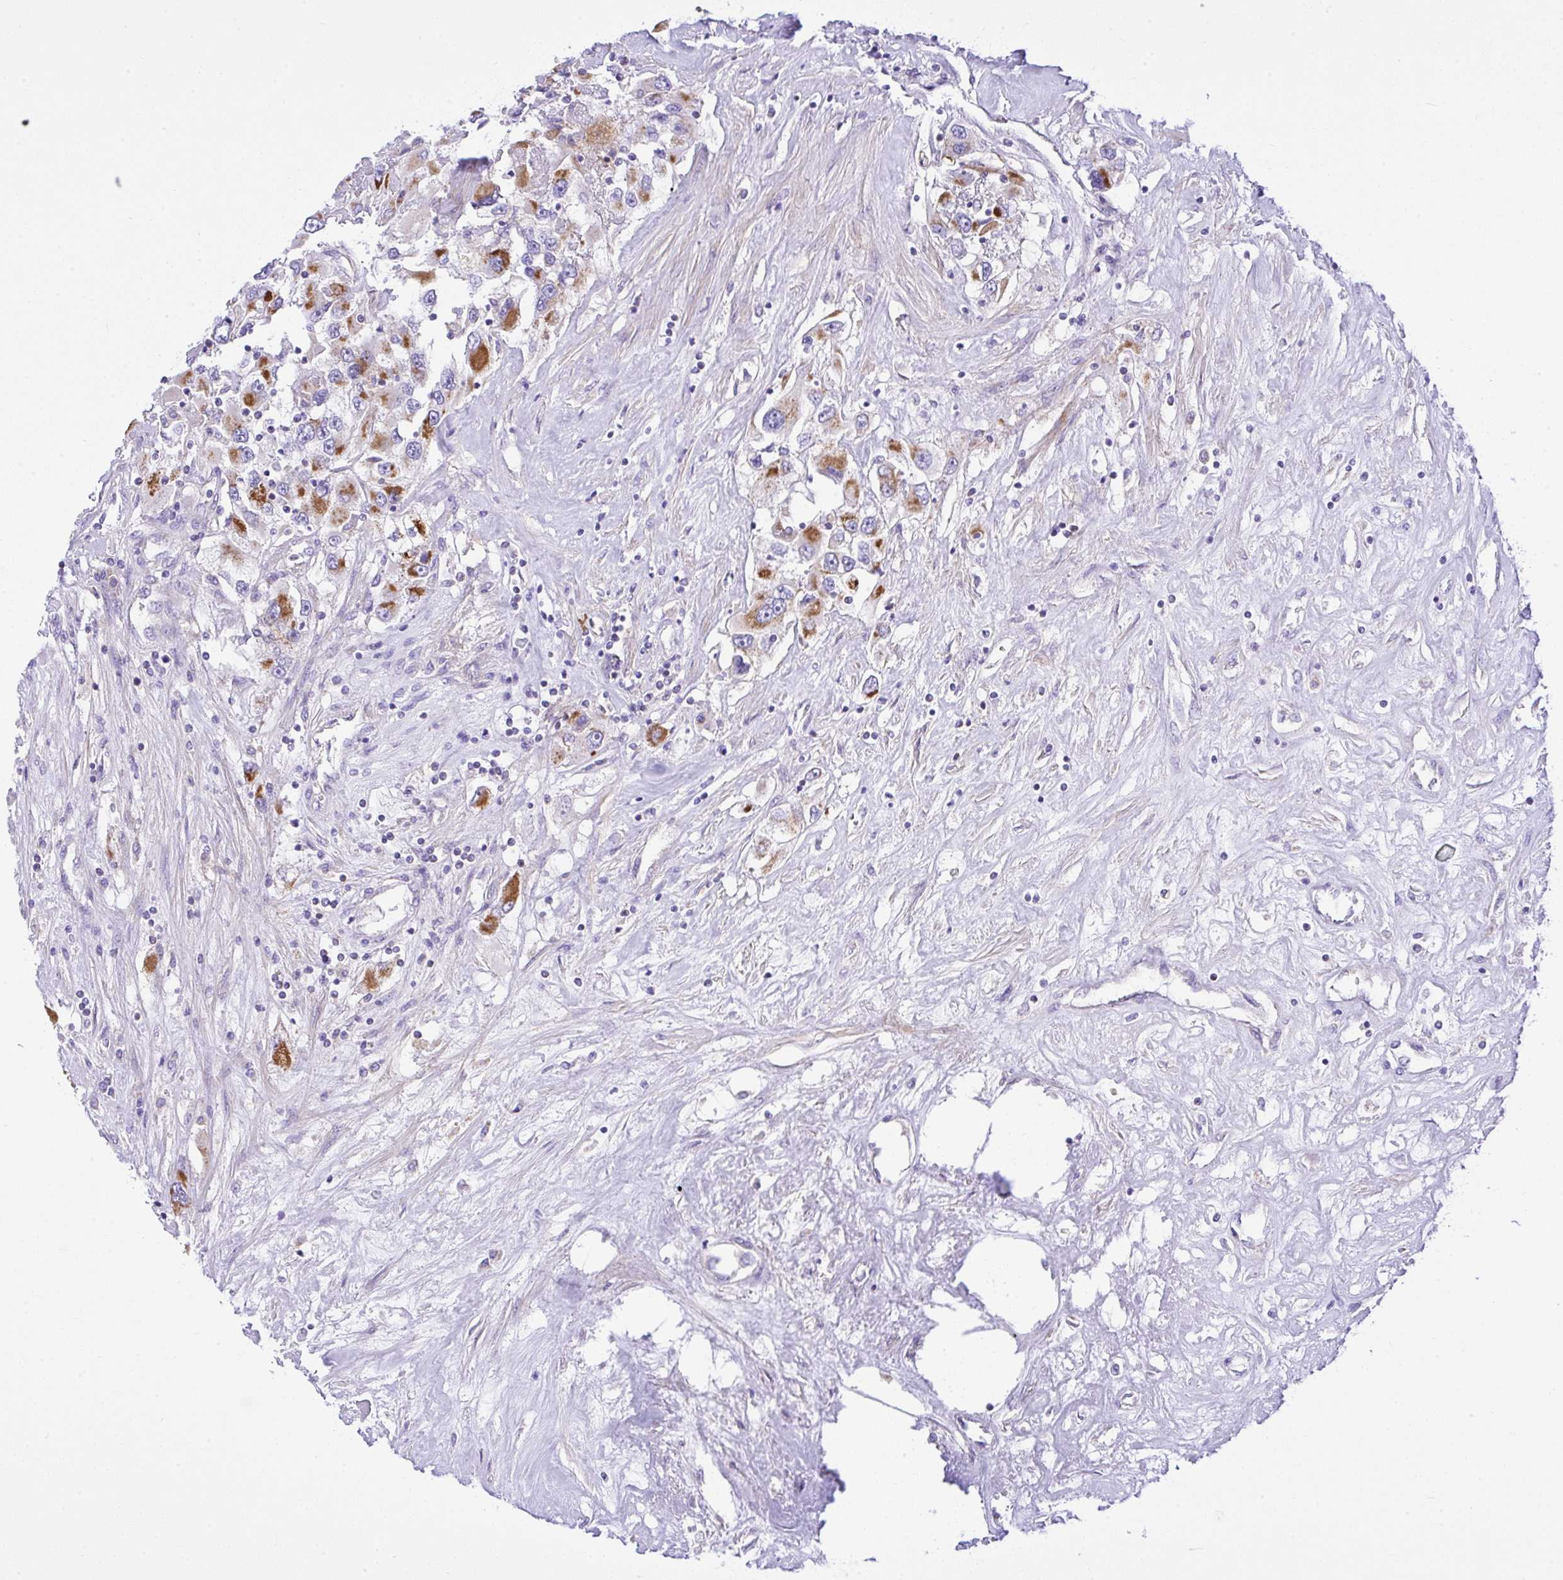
{"staining": {"intensity": "strong", "quantity": ">75%", "location": "cytoplasmic/membranous"}, "tissue": "renal cancer", "cell_type": "Tumor cells", "image_type": "cancer", "snomed": [{"axis": "morphology", "description": "Adenocarcinoma, NOS"}, {"axis": "topography", "description": "Kidney"}], "caption": "Immunohistochemical staining of human renal adenocarcinoma demonstrates high levels of strong cytoplasmic/membranous protein positivity in about >75% of tumor cells.", "gene": "SLC13A1", "patient": {"sex": "female", "age": 52}}